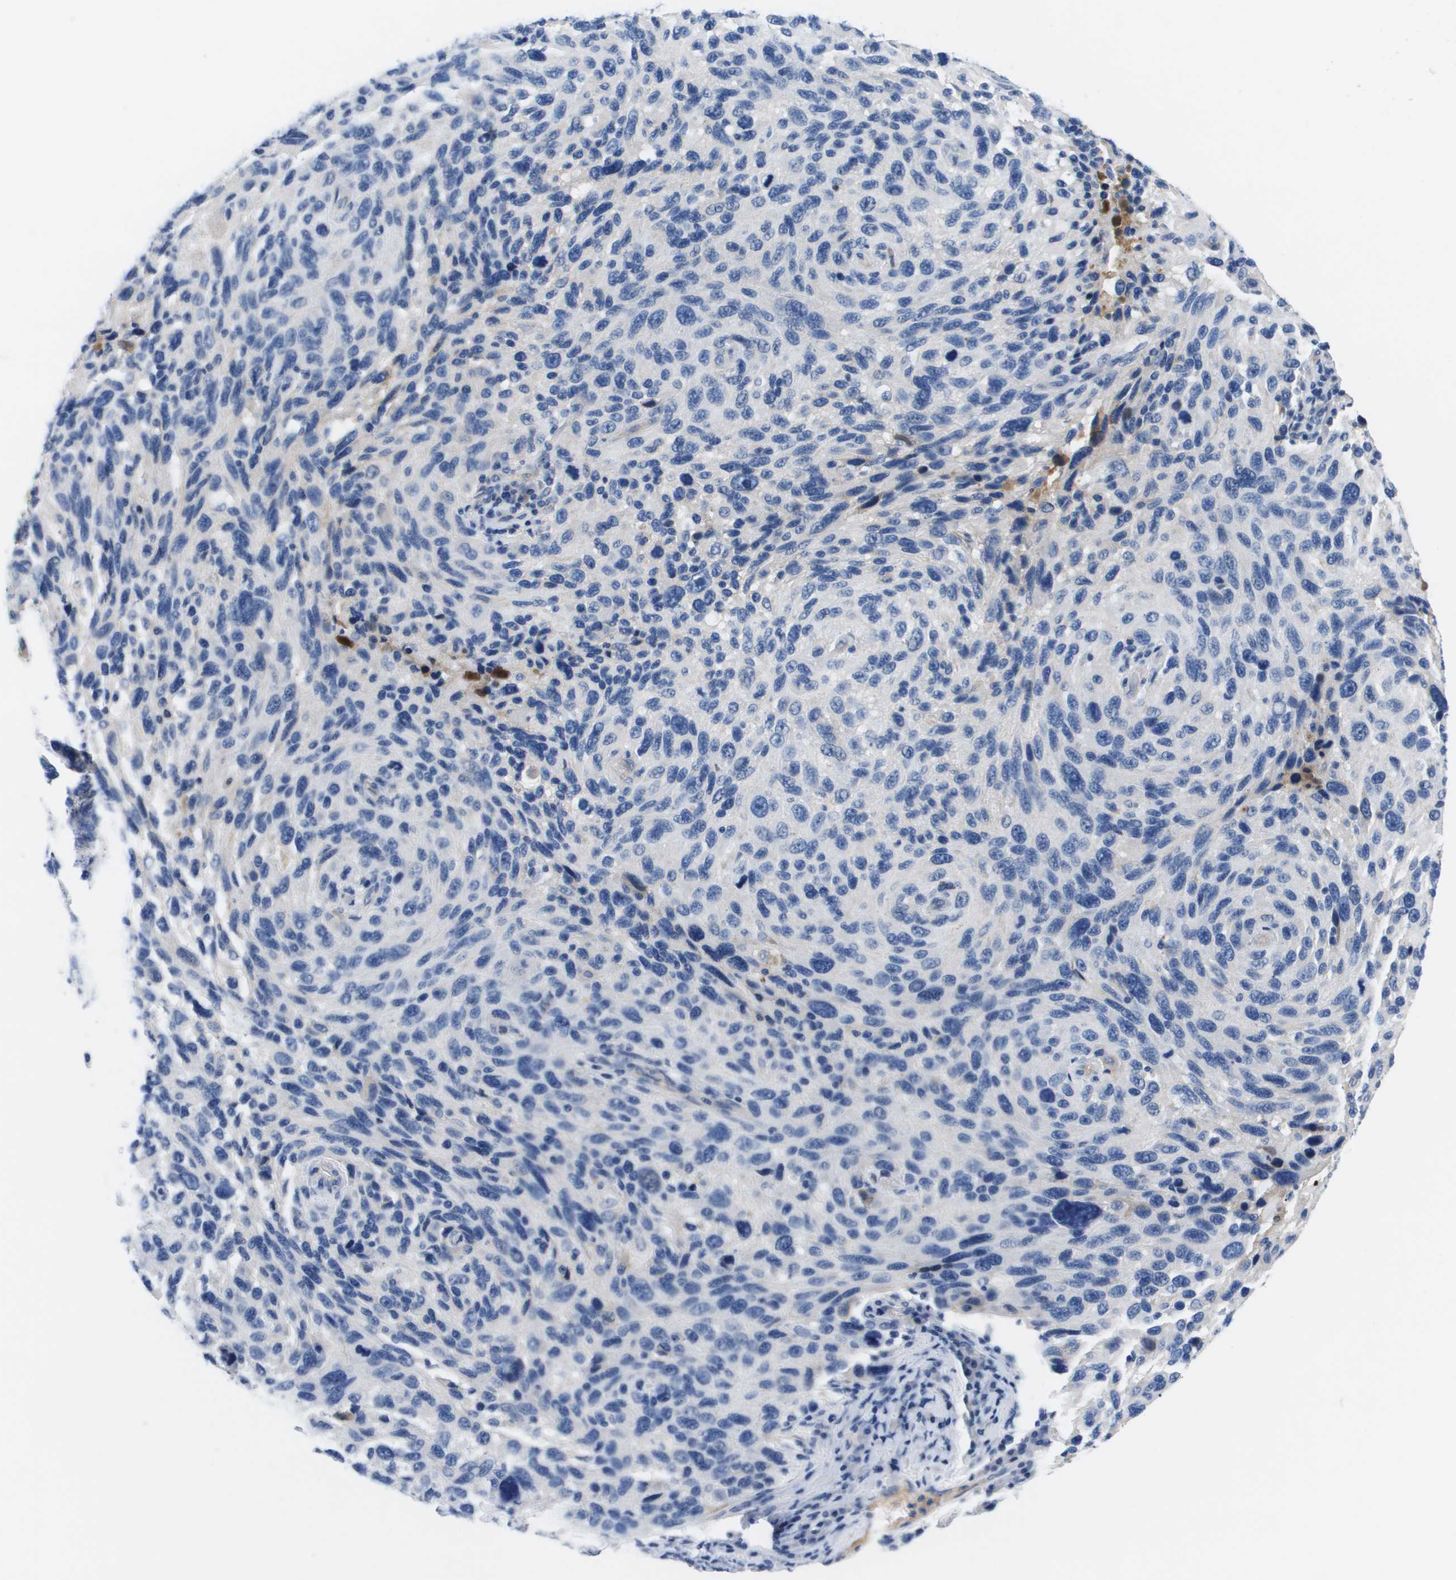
{"staining": {"intensity": "negative", "quantity": "none", "location": "none"}, "tissue": "melanoma", "cell_type": "Tumor cells", "image_type": "cancer", "snomed": [{"axis": "morphology", "description": "Malignant melanoma, NOS"}, {"axis": "topography", "description": "Skin"}], "caption": "Malignant melanoma was stained to show a protein in brown. There is no significant staining in tumor cells.", "gene": "APOA1", "patient": {"sex": "male", "age": 53}}